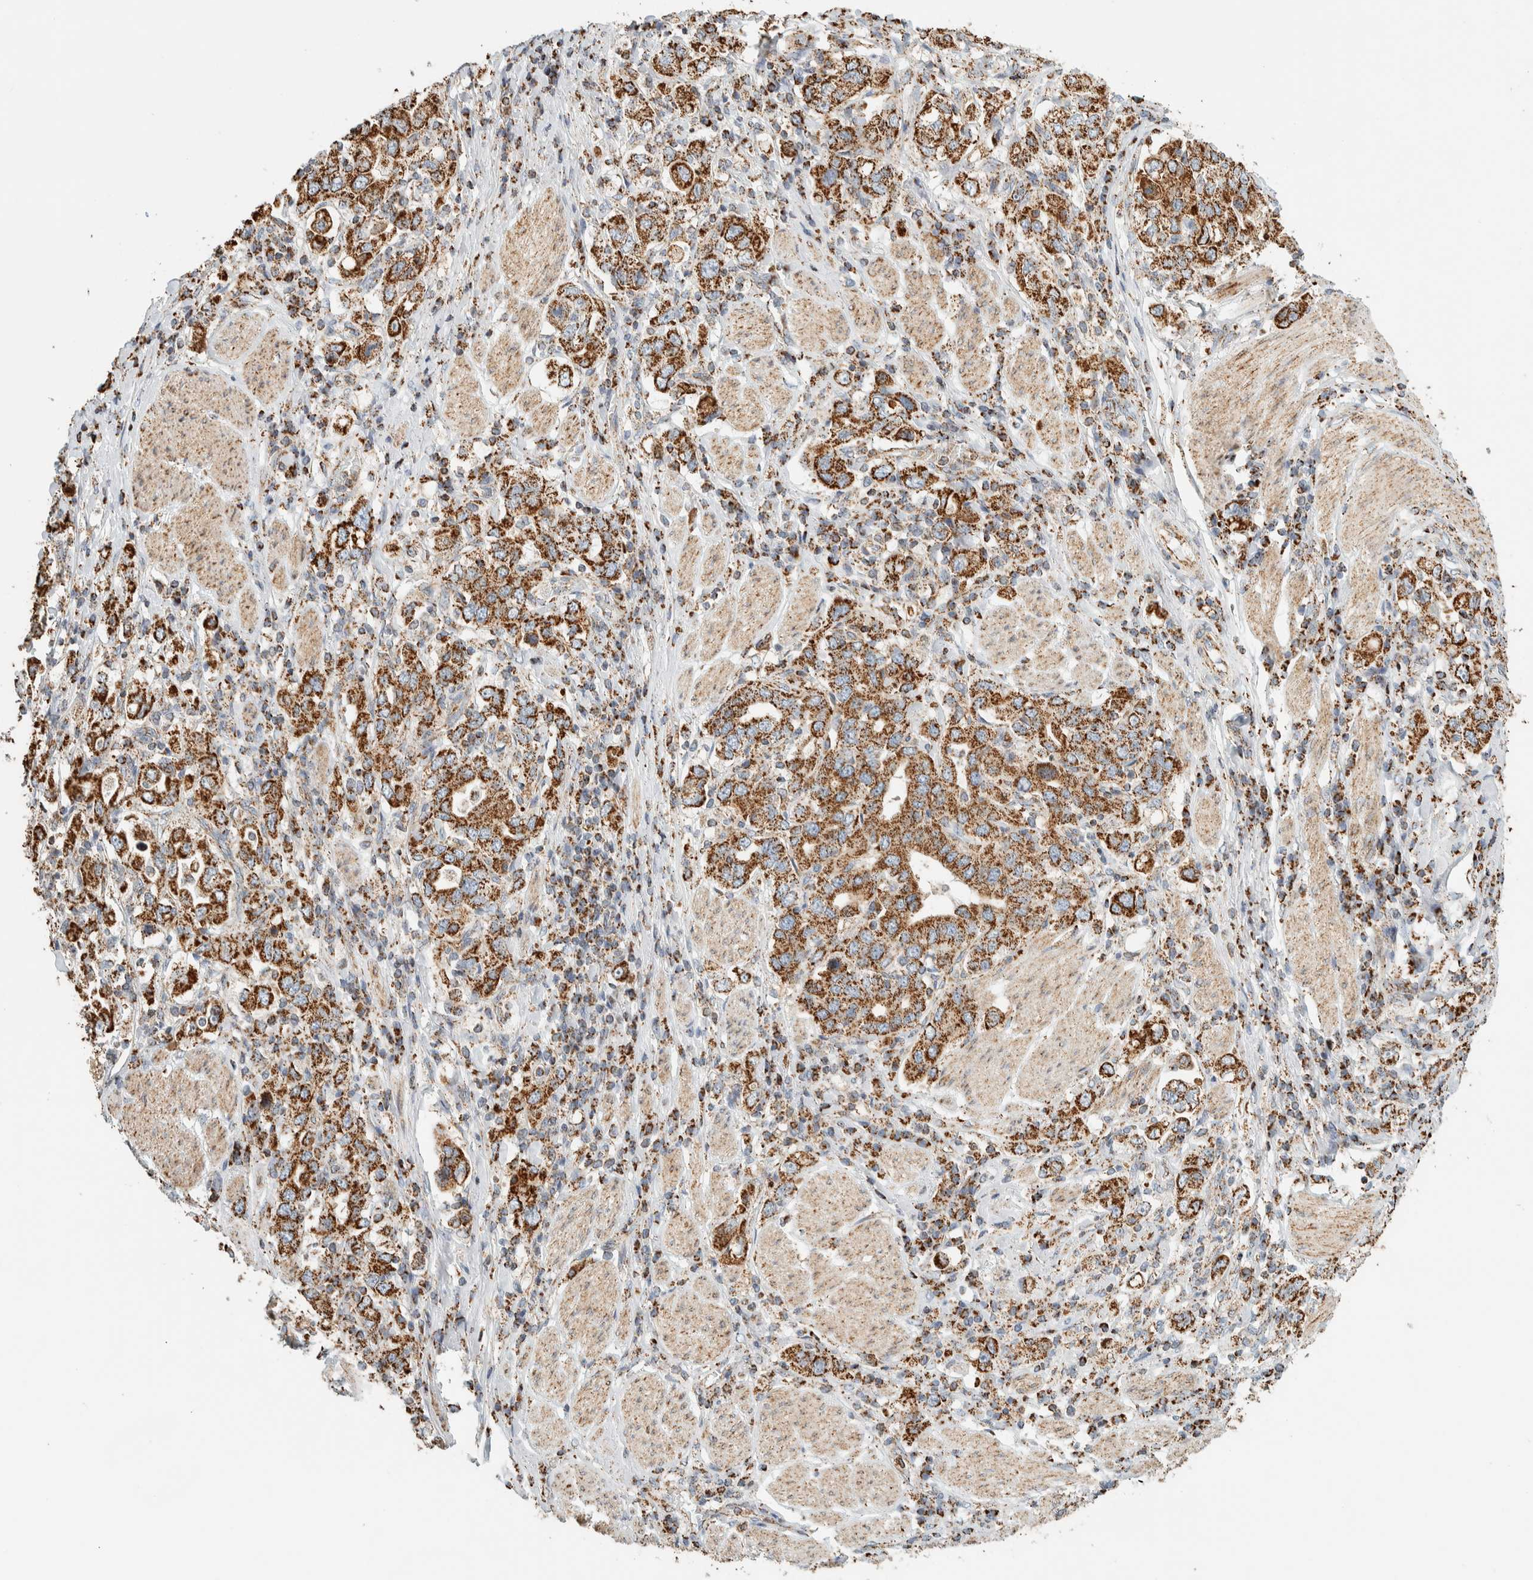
{"staining": {"intensity": "strong", "quantity": ">75%", "location": "cytoplasmic/membranous"}, "tissue": "stomach cancer", "cell_type": "Tumor cells", "image_type": "cancer", "snomed": [{"axis": "morphology", "description": "Adenocarcinoma, NOS"}, {"axis": "topography", "description": "Stomach, upper"}], "caption": "Stomach cancer tissue demonstrates strong cytoplasmic/membranous positivity in about >75% of tumor cells, visualized by immunohistochemistry. Immunohistochemistry stains the protein in brown and the nuclei are stained blue.", "gene": "ZNF454", "patient": {"sex": "male", "age": 62}}